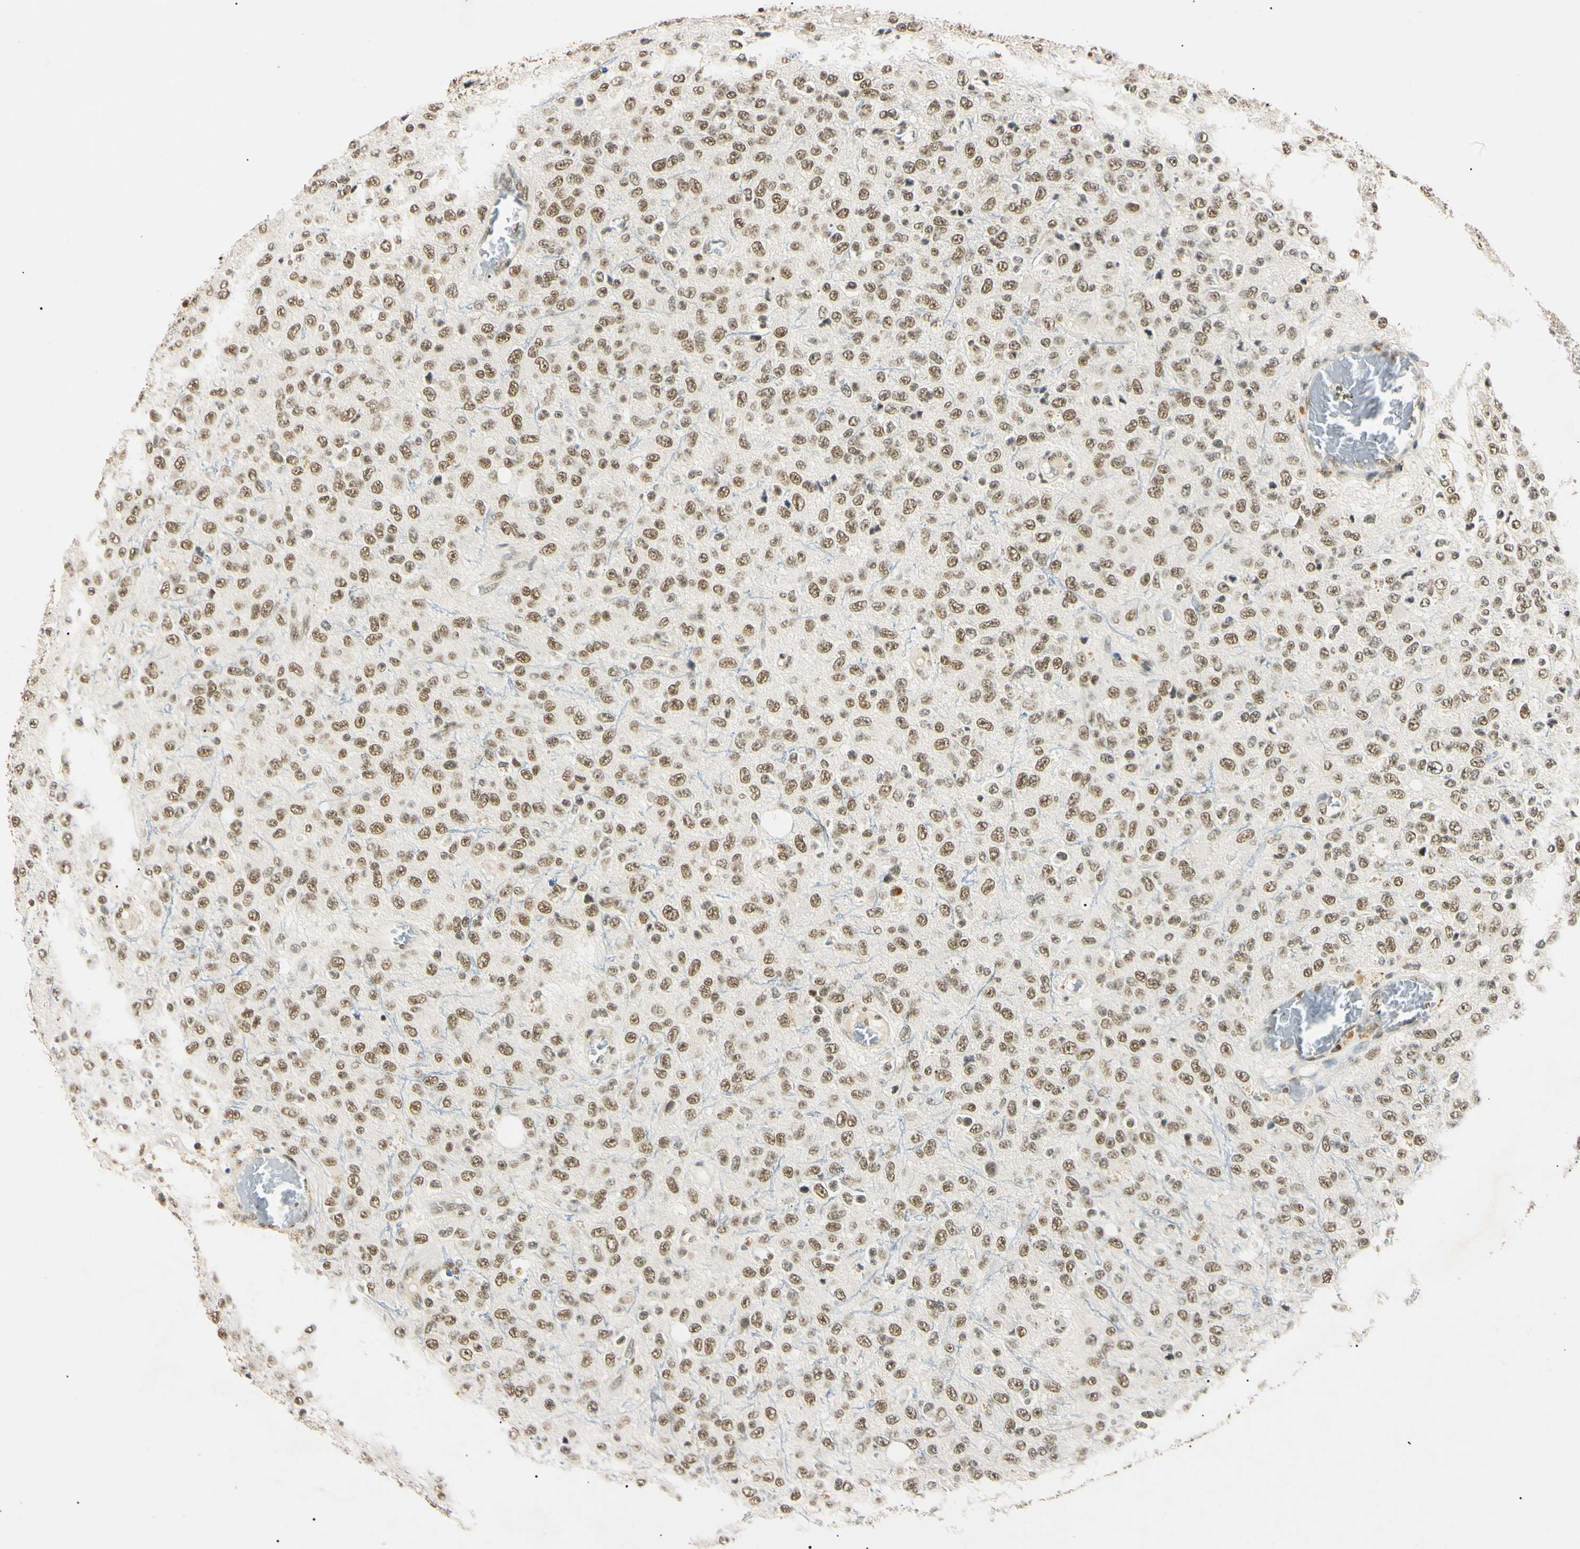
{"staining": {"intensity": "moderate", "quantity": ">75%", "location": "nuclear"}, "tissue": "glioma", "cell_type": "Tumor cells", "image_type": "cancer", "snomed": [{"axis": "morphology", "description": "Glioma, malignant, High grade"}, {"axis": "topography", "description": "pancreas cauda"}], "caption": "An image of human high-grade glioma (malignant) stained for a protein demonstrates moderate nuclear brown staining in tumor cells. The staining is performed using DAB (3,3'-diaminobenzidine) brown chromogen to label protein expression. The nuclei are counter-stained blue using hematoxylin.", "gene": "SMARCA5", "patient": {"sex": "male", "age": 60}}